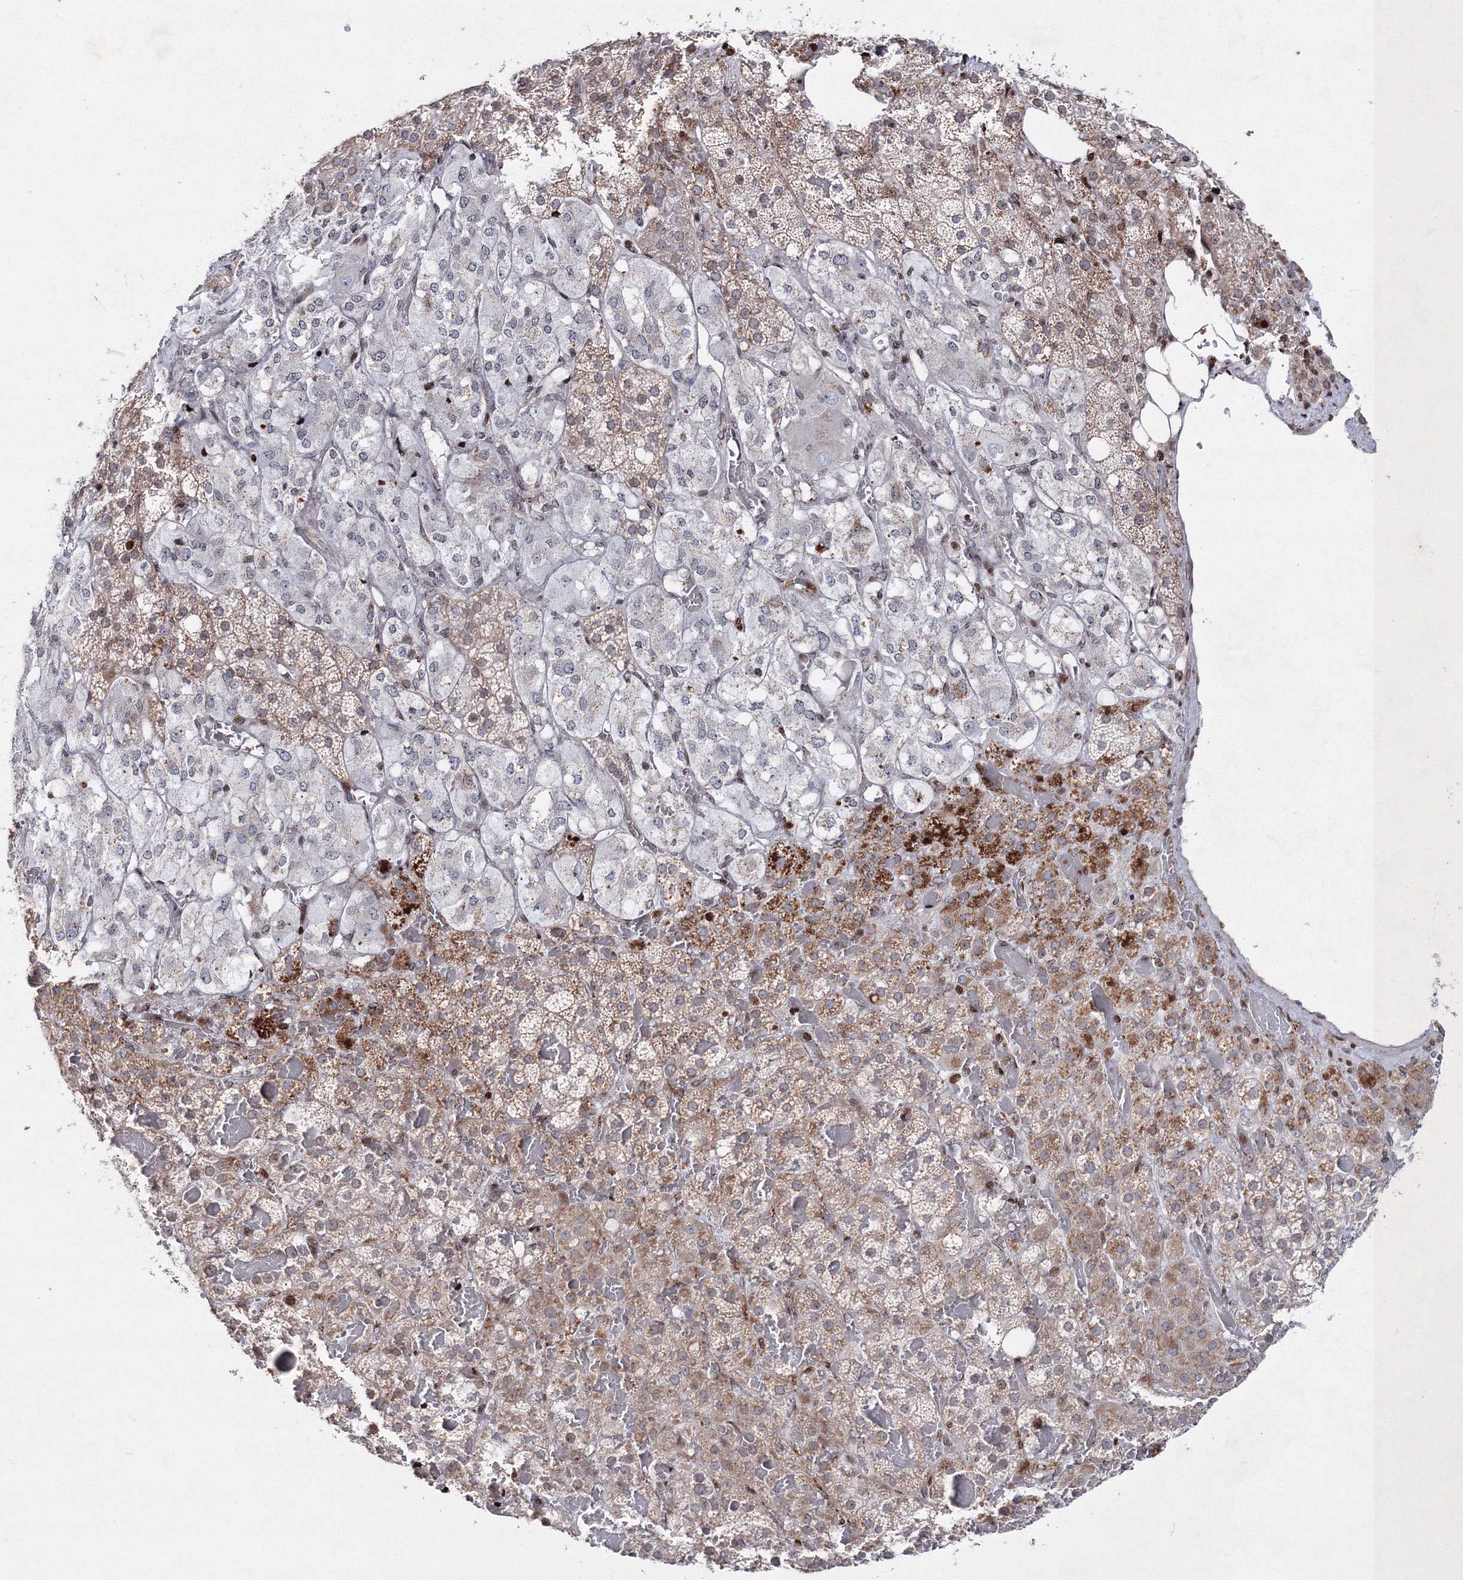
{"staining": {"intensity": "moderate", "quantity": "25%-75%", "location": "cytoplasmic/membranous,nuclear"}, "tissue": "adrenal gland", "cell_type": "Glandular cells", "image_type": "normal", "snomed": [{"axis": "morphology", "description": "Normal tissue, NOS"}, {"axis": "topography", "description": "Adrenal gland"}], "caption": "This micrograph exhibits benign adrenal gland stained with IHC to label a protein in brown. The cytoplasmic/membranous,nuclear of glandular cells show moderate positivity for the protein. Nuclei are counter-stained blue.", "gene": "SMIM29", "patient": {"sex": "female", "age": 59}}